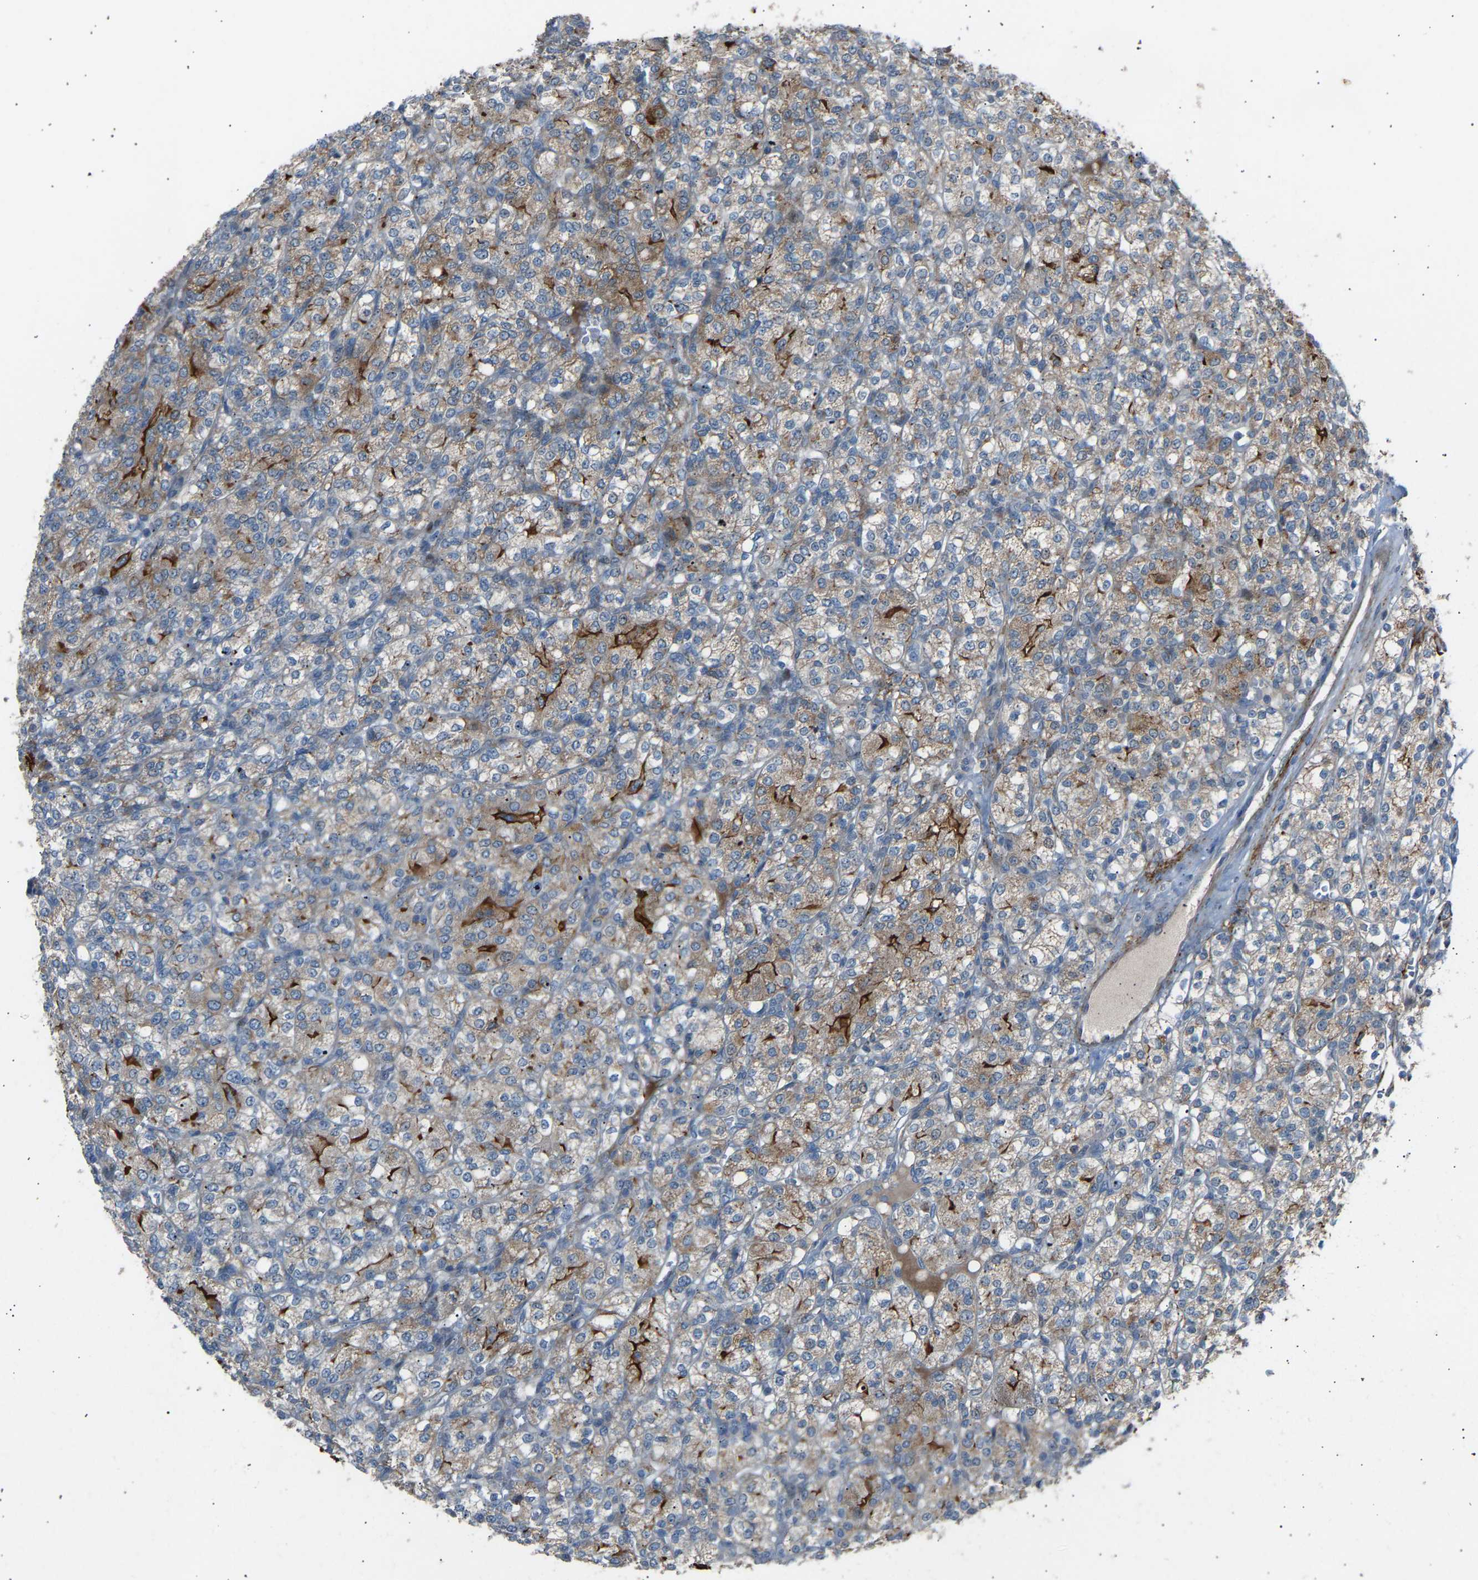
{"staining": {"intensity": "moderate", "quantity": "<25%", "location": "cytoplasmic/membranous"}, "tissue": "renal cancer", "cell_type": "Tumor cells", "image_type": "cancer", "snomed": [{"axis": "morphology", "description": "Adenocarcinoma, NOS"}, {"axis": "topography", "description": "Kidney"}], "caption": "The histopathology image demonstrates a brown stain indicating the presence of a protein in the cytoplasmic/membranous of tumor cells in adenocarcinoma (renal).", "gene": "VPS41", "patient": {"sex": "male", "age": 77}}